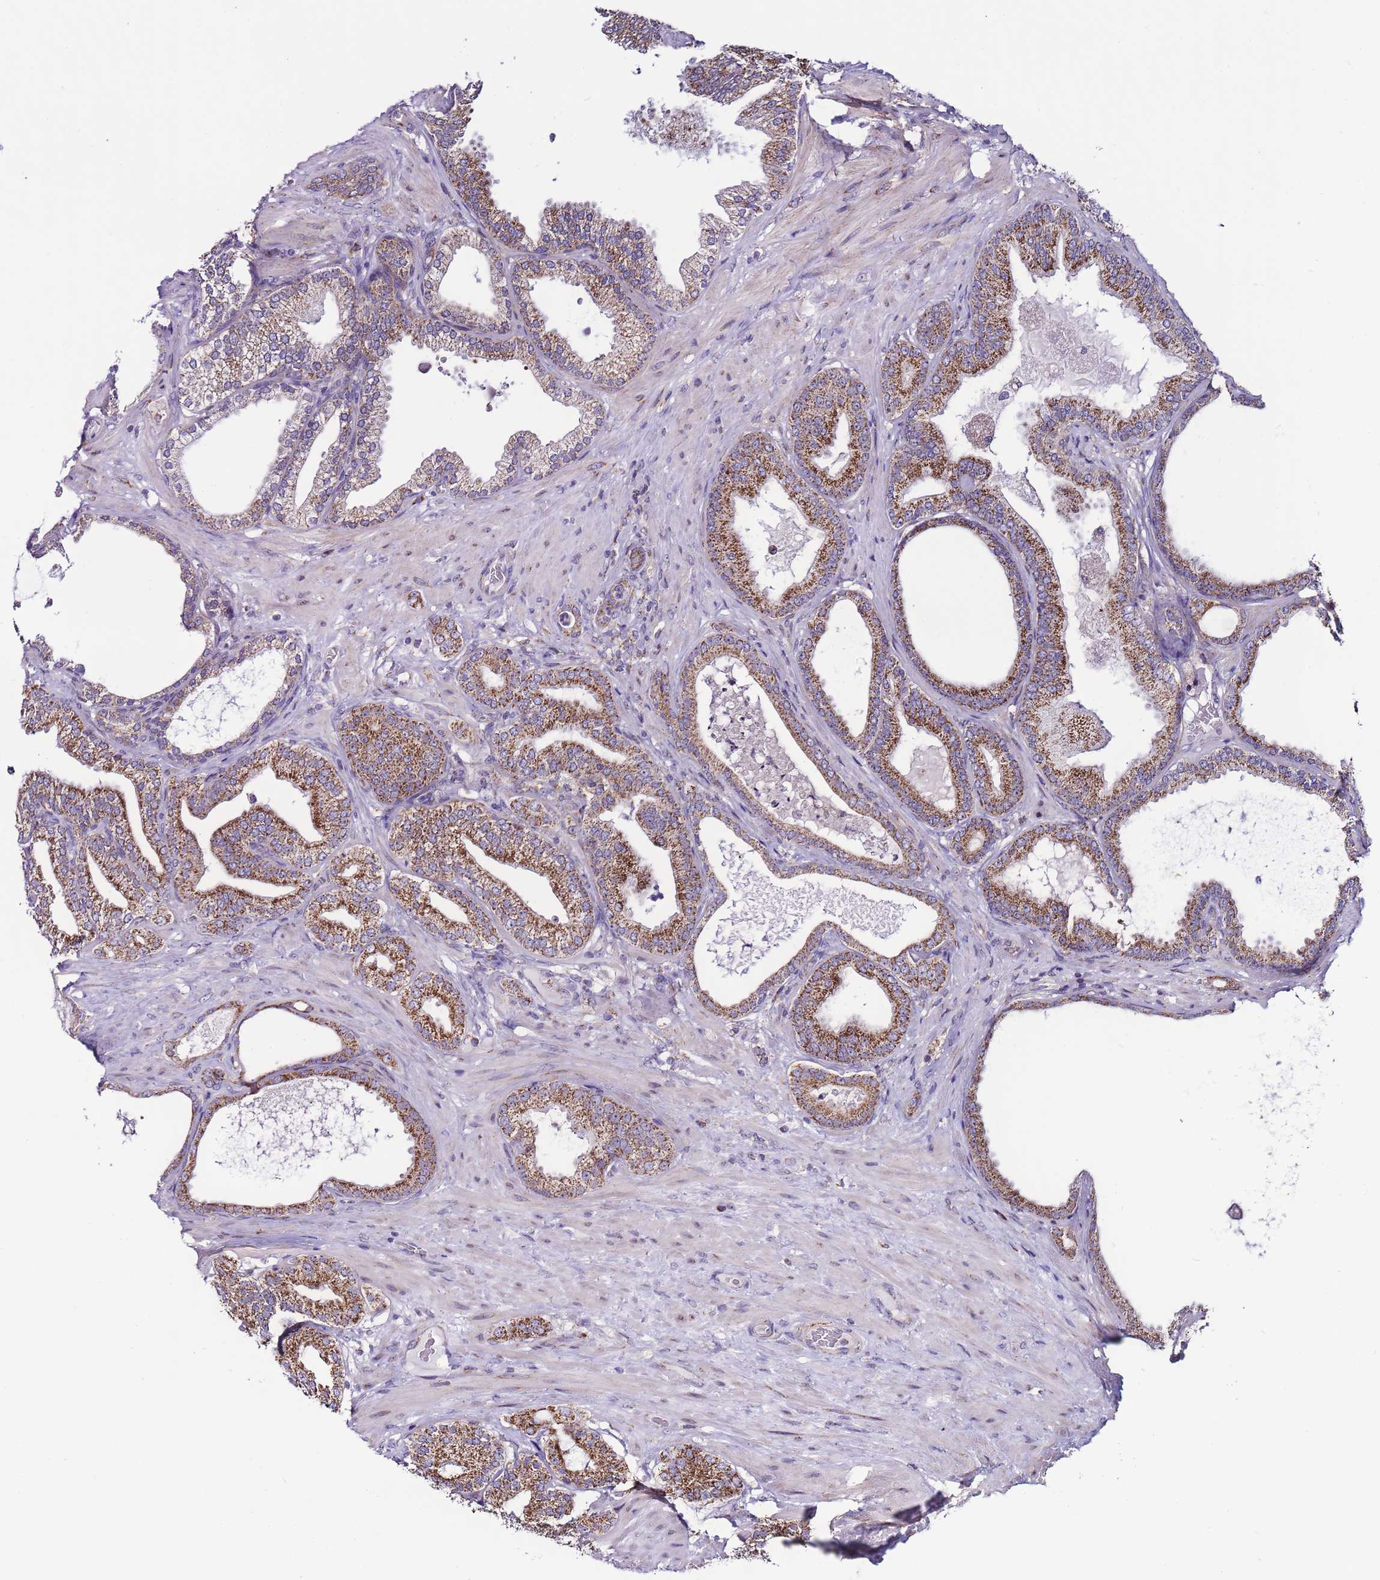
{"staining": {"intensity": "strong", "quantity": ">75%", "location": "cytoplasmic/membranous"}, "tissue": "prostate cancer", "cell_type": "Tumor cells", "image_type": "cancer", "snomed": [{"axis": "morphology", "description": "Adenocarcinoma, Low grade"}, {"axis": "topography", "description": "Prostate"}], "caption": "A high amount of strong cytoplasmic/membranous staining is seen in approximately >75% of tumor cells in prostate cancer tissue.", "gene": "UEVLD", "patient": {"sex": "male", "age": 63}}